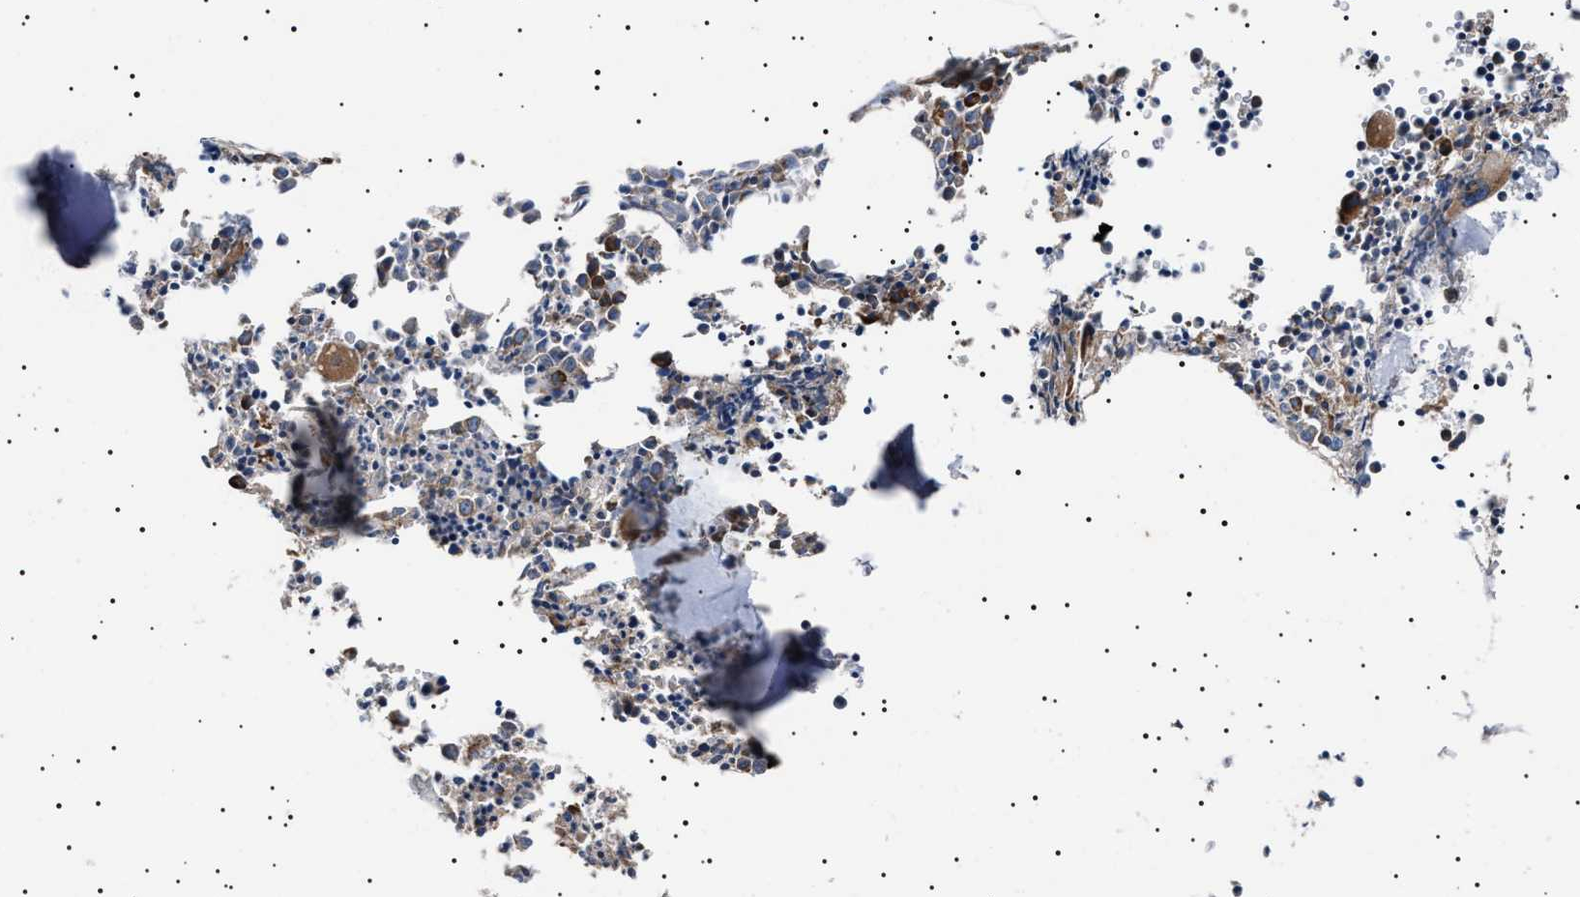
{"staining": {"intensity": "strong", "quantity": "25%-75%", "location": "cytoplasmic/membranous"}, "tissue": "bone marrow", "cell_type": "Hematopoietic cells", "image_type": "normal", "snomed": [{"axis": "morphology", "description": "Normal tissue, NOS"}, {"axis": "morphology", "description": "Inflammation, NOS"}, {"axis": "topography", "description": "Bone marrow"}], "caption": "Bone marrow stained for a protein exhibits strong cytoplasmic/membranous positivity in hematopoietic cells. (Stains: DAB in brown, nuclei in blue, Microscopy: brightfield microscopy at high magnification).", "gene": "TOP1MT", "patient": {"sex": "male", "age": 31}}